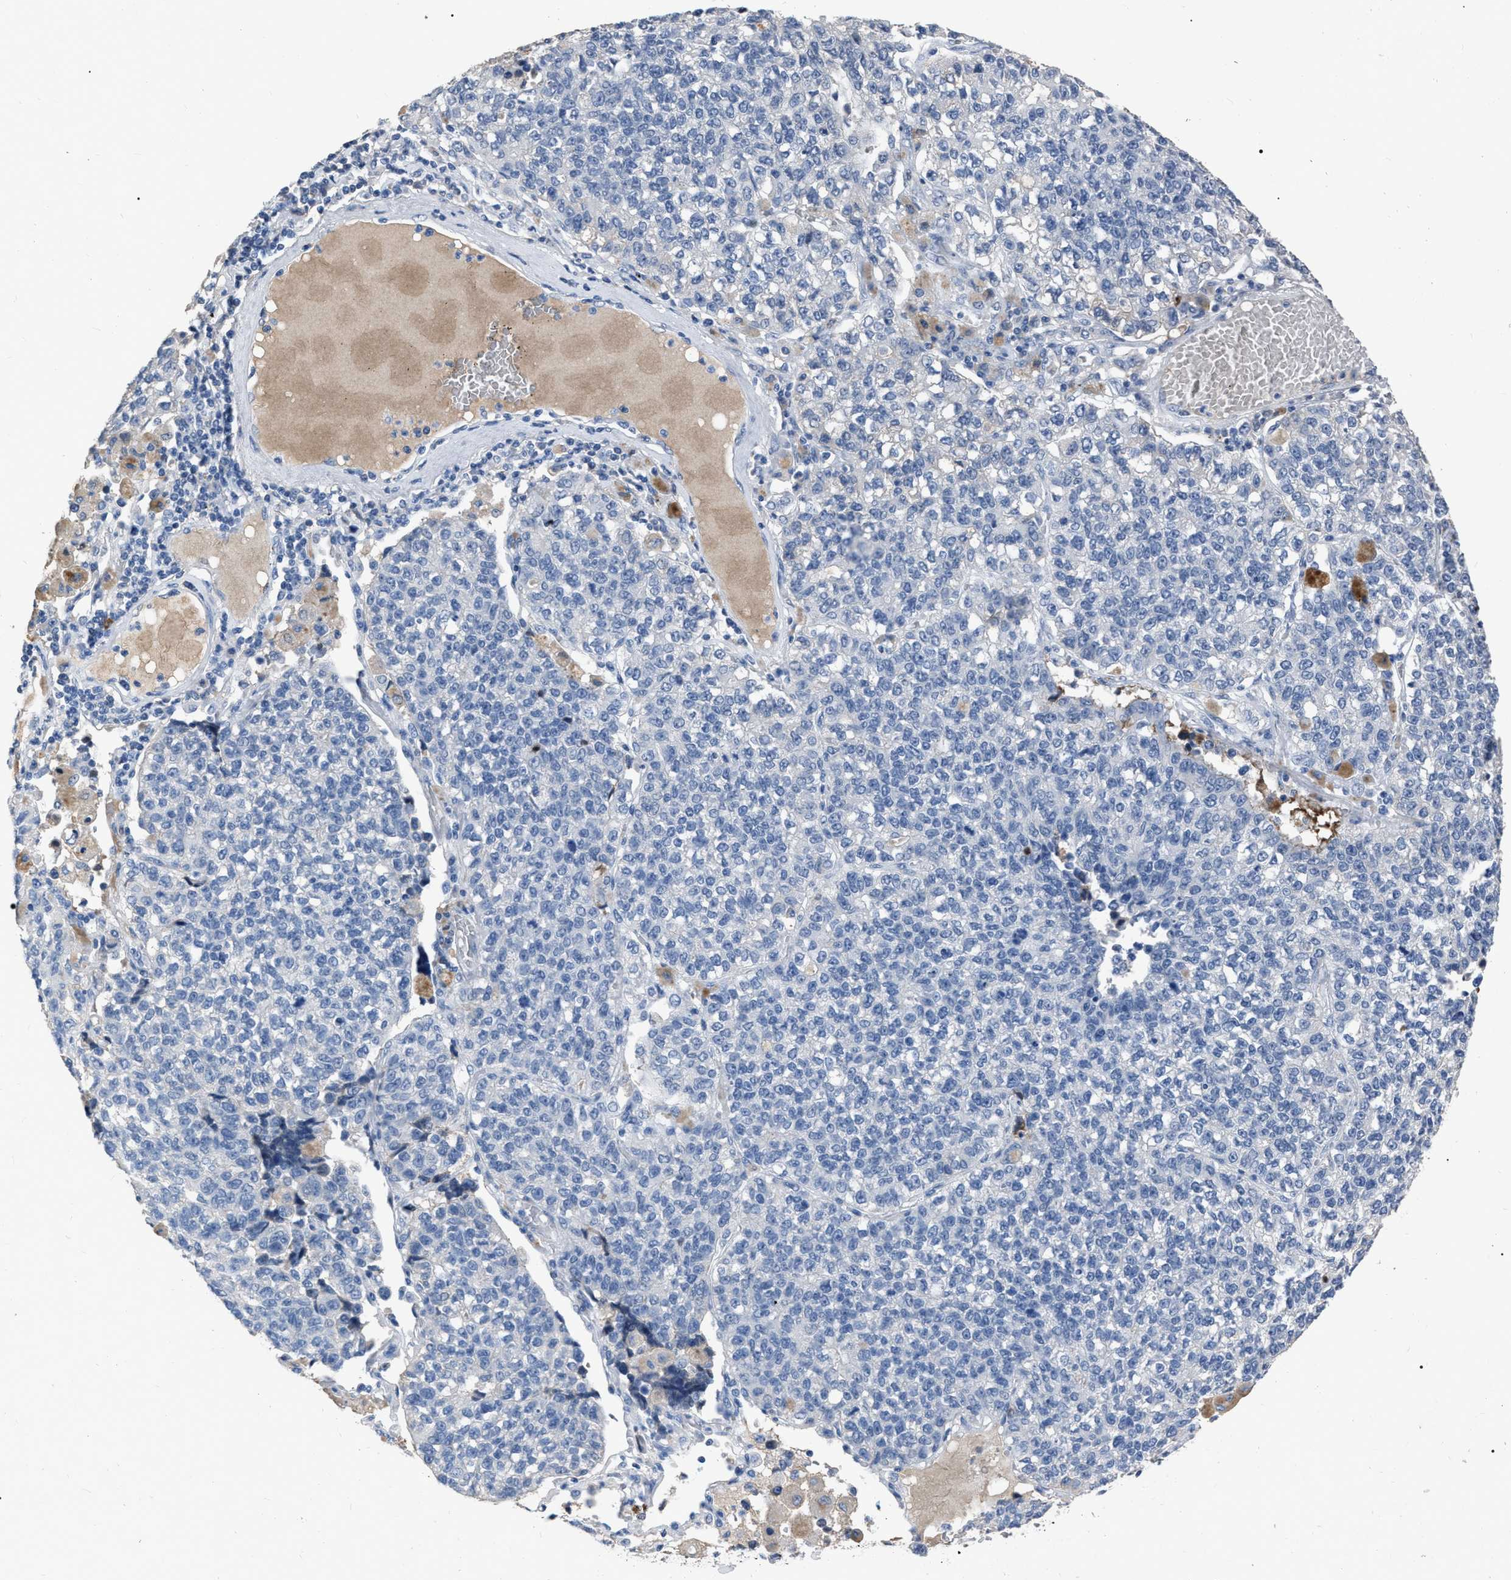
{"staining": {"intensity": "negative", "quantity": "none", "location": "none"}, "tissue": "lung cancer", "cell_type": "Tumor cells", "image_type": "cancer", "snomed": [{"axis": "morphology", "description": "Adenocarcinoma, NOS"}, {"axis": "topography", "description": "Lung"}], "caption": "The immunohistochemistry image has no significant staining in tumor cells of lung cancer (adenocarcinoma) tissue. The staining was performed using DAB to visualize the protein expression in brown, while the nuclei were stained in blue with hematoxylin (Magnification: 20x).", "gene": "HABP2", "patient": {"sex": "male", "age": 49}}